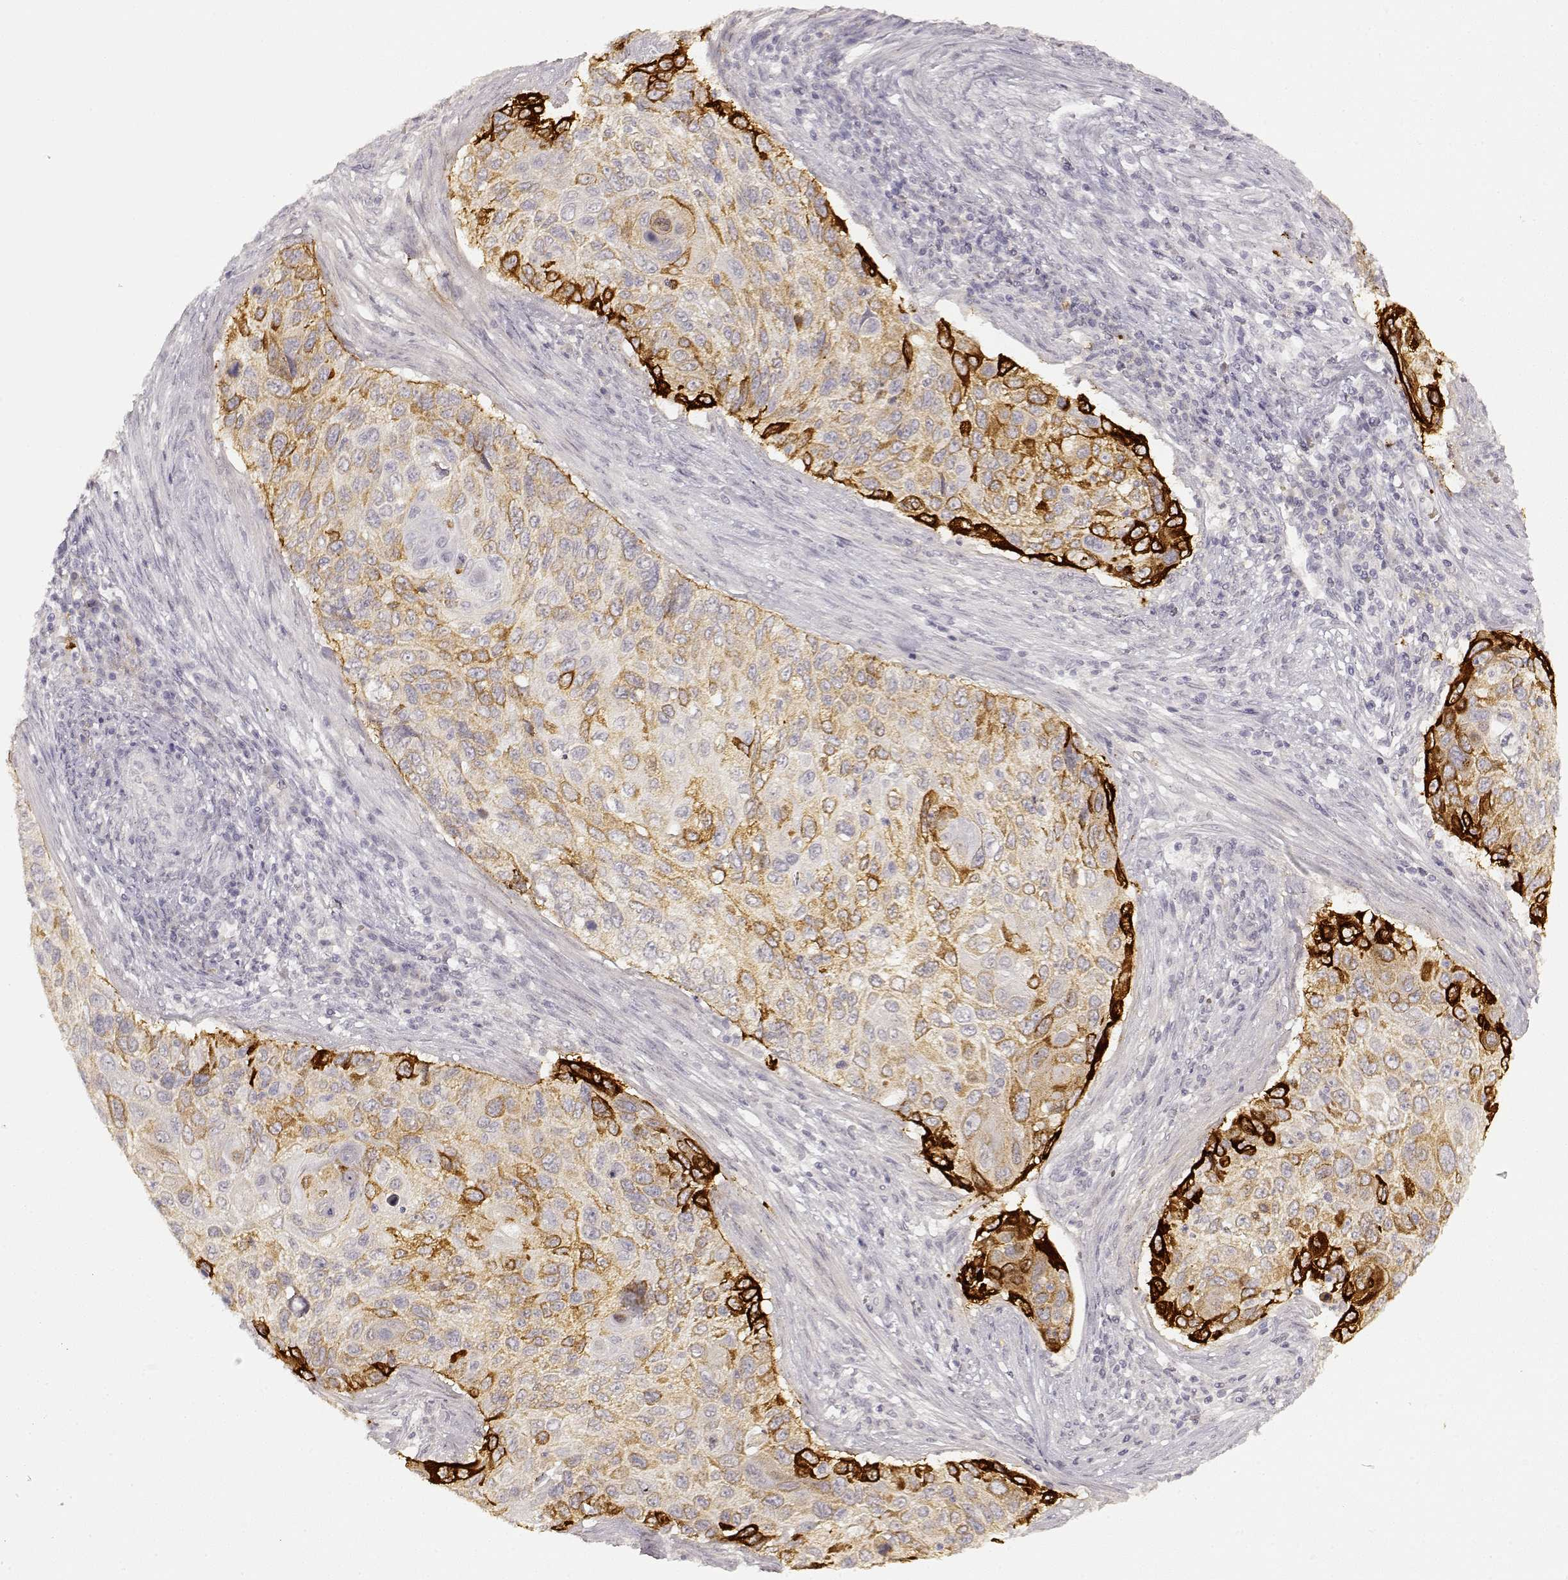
{"staining": {"intensity": "moderate", "quantity": ">75%", "location": "cytoplasmic/membranous"}, "tissue": "cervical cancer", "cell_type": "Tumor cells", "image_type": "cancer", "snomed": [{"axis": "morphology", "description": "Squamous cell carcinoma, NOS"}, {"axis": "topography", "description": "Cervix"}], "caption": "Cervical squamous cell carcinoma stained with a brown dye demonstrates moderate cytoplasmic/membranous positive positivity in approximately >75% of tumor cells.", "gene": "LAMC2", "patient": {"sex": "female", "age": 70}}